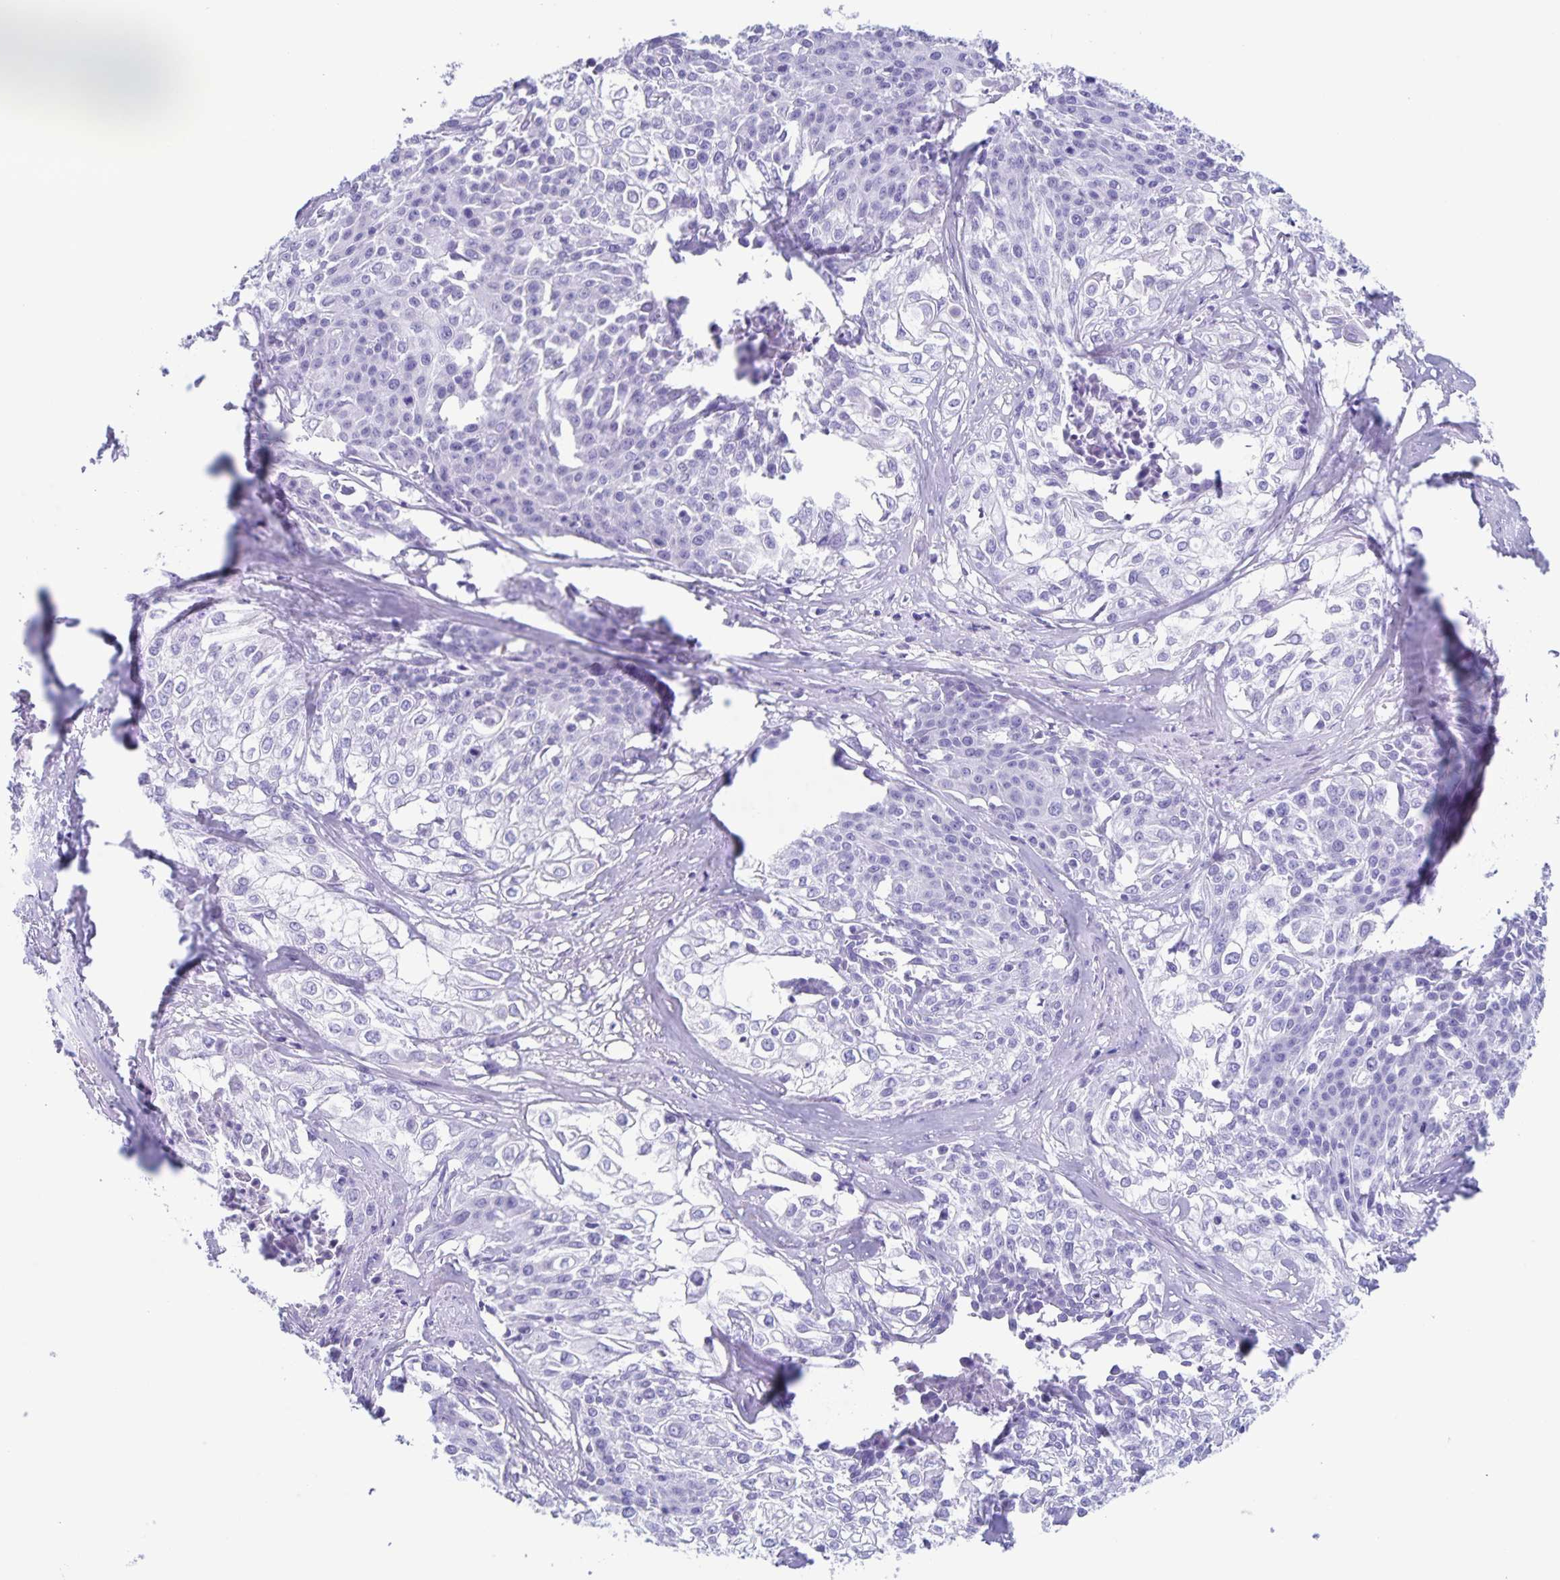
{"staining": {"intensity": "negative", "quantity": "none", "location": "none"}, "tissue": "cervical cancer", "cell_type": "Tumor cells", "image_type": "cancer", "snomed": [{"axis": "morphology", "description": "Squamous cell carcinoma, NOS"}, {"axis": "topography", "description": "Cervix"}], "caption": "Immunohistochemistry photomicrograph of cervical squamous cell carcinoma stained for a protein (brown), which demonstrates no staining in tumor cells. Brightfield microscopy of immunohistochemistry stained with DAB (3,3'-diaminobenzidine) (brown) and hematoxylin (blue), captured at high magnification.", "gene": "C12orf56", "patient": {"sex": "female", "age": 39}}